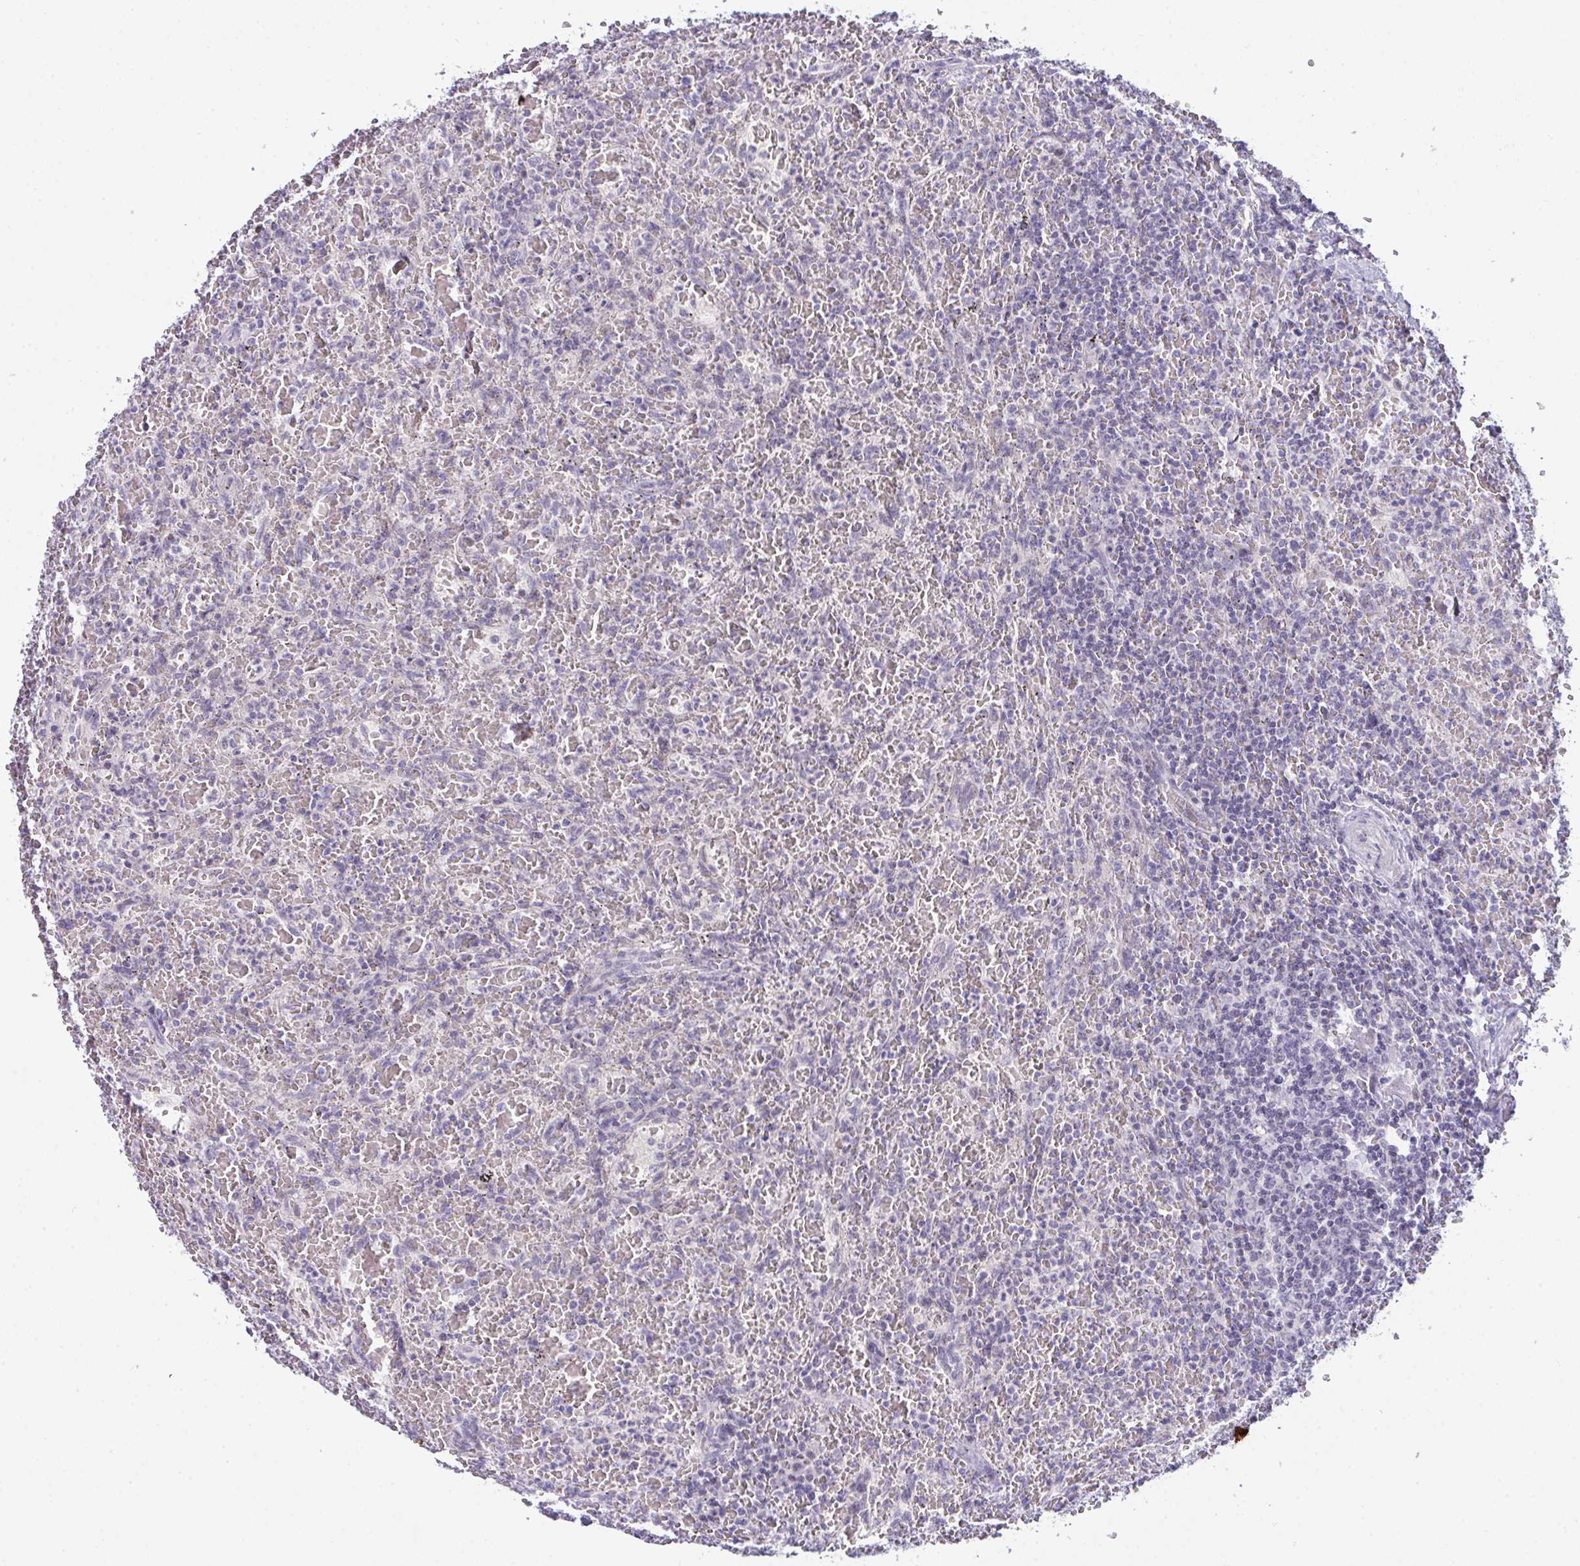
{"staining": {"intensity": "negative", "quantity": "none", "location": "none"}, "tissue": "lymphoma", "cell_type": "Tumor cells", "image_type": "cancer", "snomed": [{"axis": "morphology", "description": "Malignant lymphoma, non-Hodgkin's type, Low grade"}, {"axis": "topography", "description": "Spleen"}], "caption": "The photomicrograph displays no staining of tumor cells in lymphoma.", "gene": "ATP6V0D2", "patient": {"sex": "female", "age": 64}}